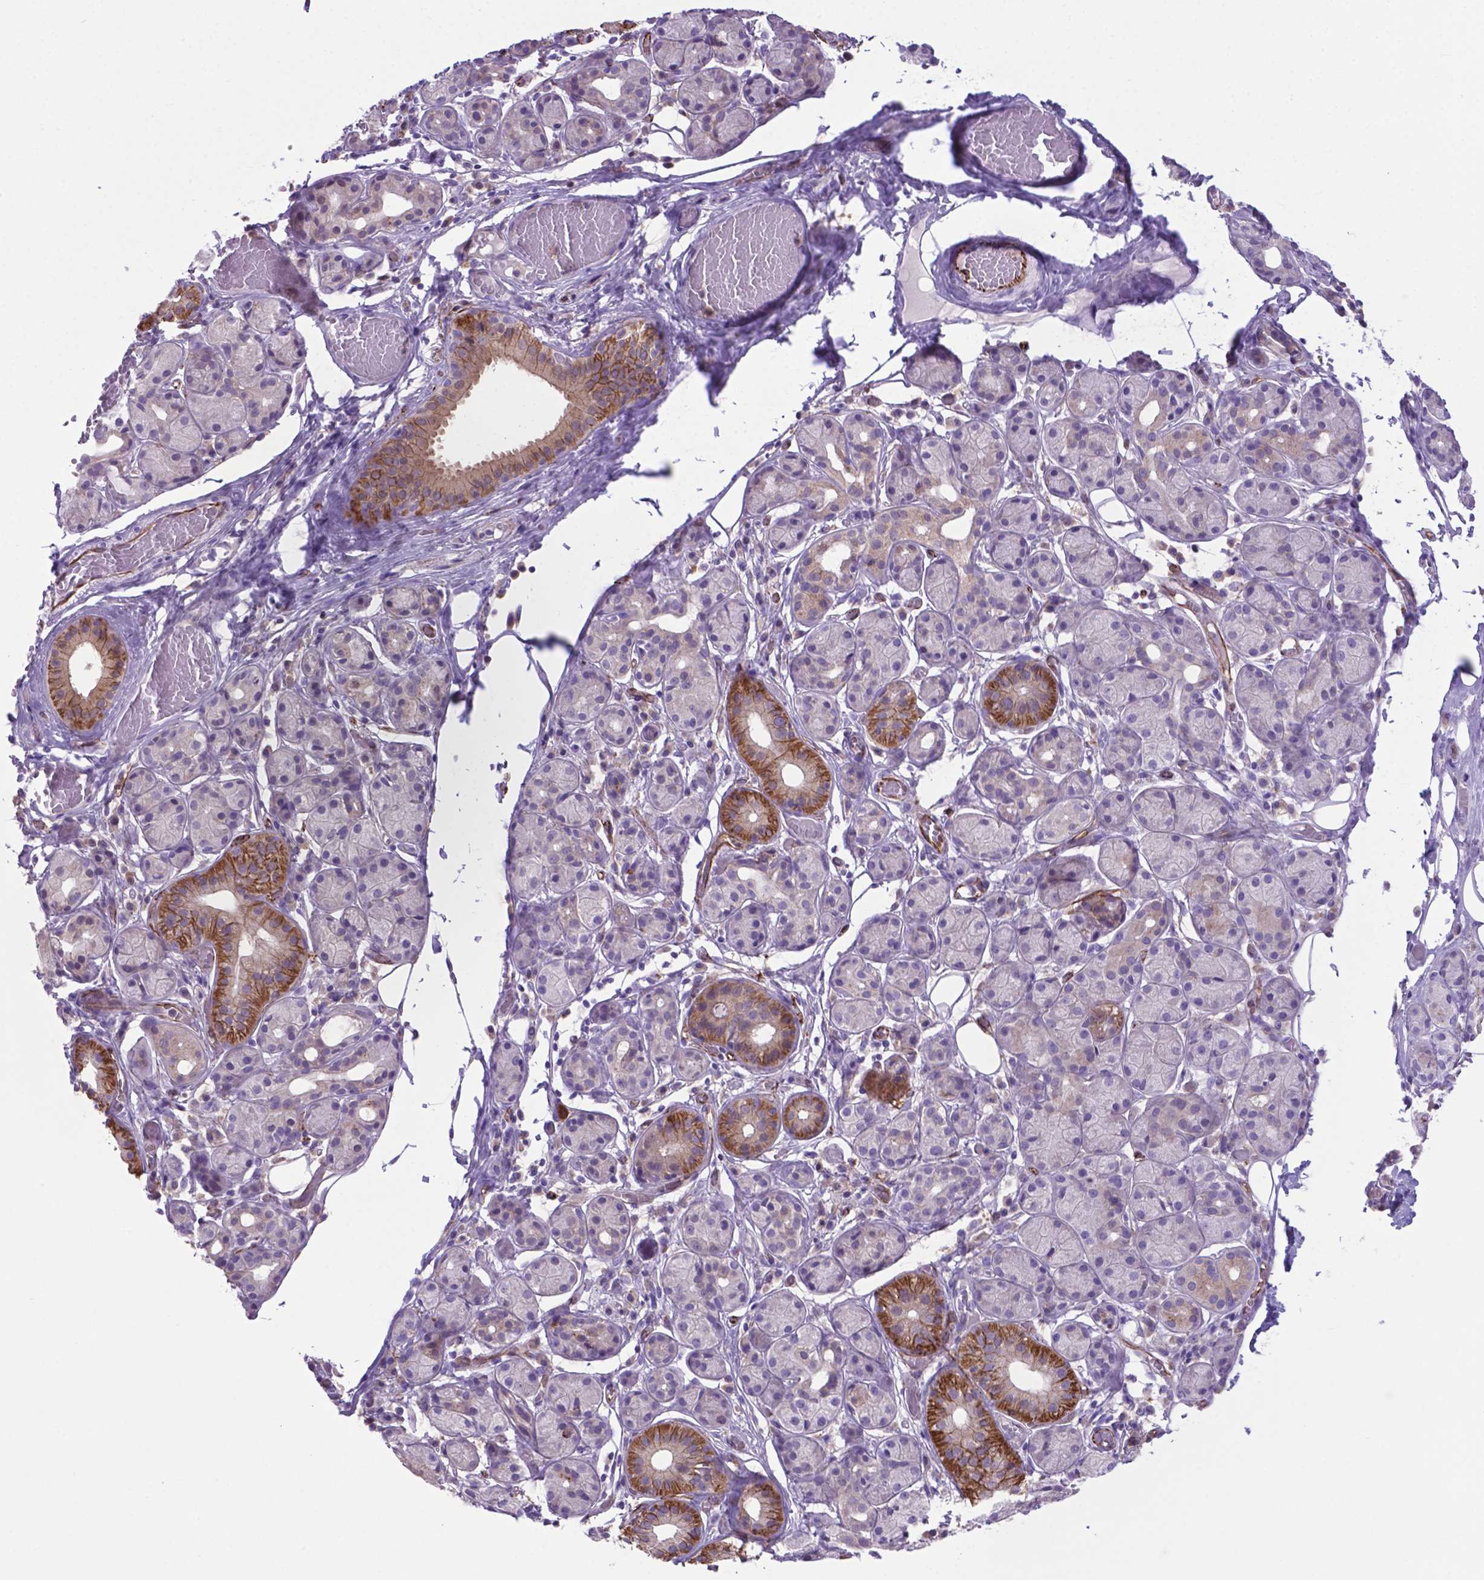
{"staining": {"intensity": "strong", "quantity": "<25%", "location": "cytoplasmic/membranous"}, "tissue": "salivary gland", "cell_type": "Glandular cells", "image_type": "normal", "snomed": [{"axis": "morphology", "description": "Normal tissue, NOS"}, {"axis": "topography", "description": "Salivary gland"}, {"axis": "topography", "description": "Peripheral nerve tissue"}], "caption": "Immunohistochemical staining of normal human salivary gland exhibits strong cytoplasmic/membranous protein positivity in about <25% of glandular cells.", "gene": "LZTR1", "patient": {"sex": "male", "age": 71}}